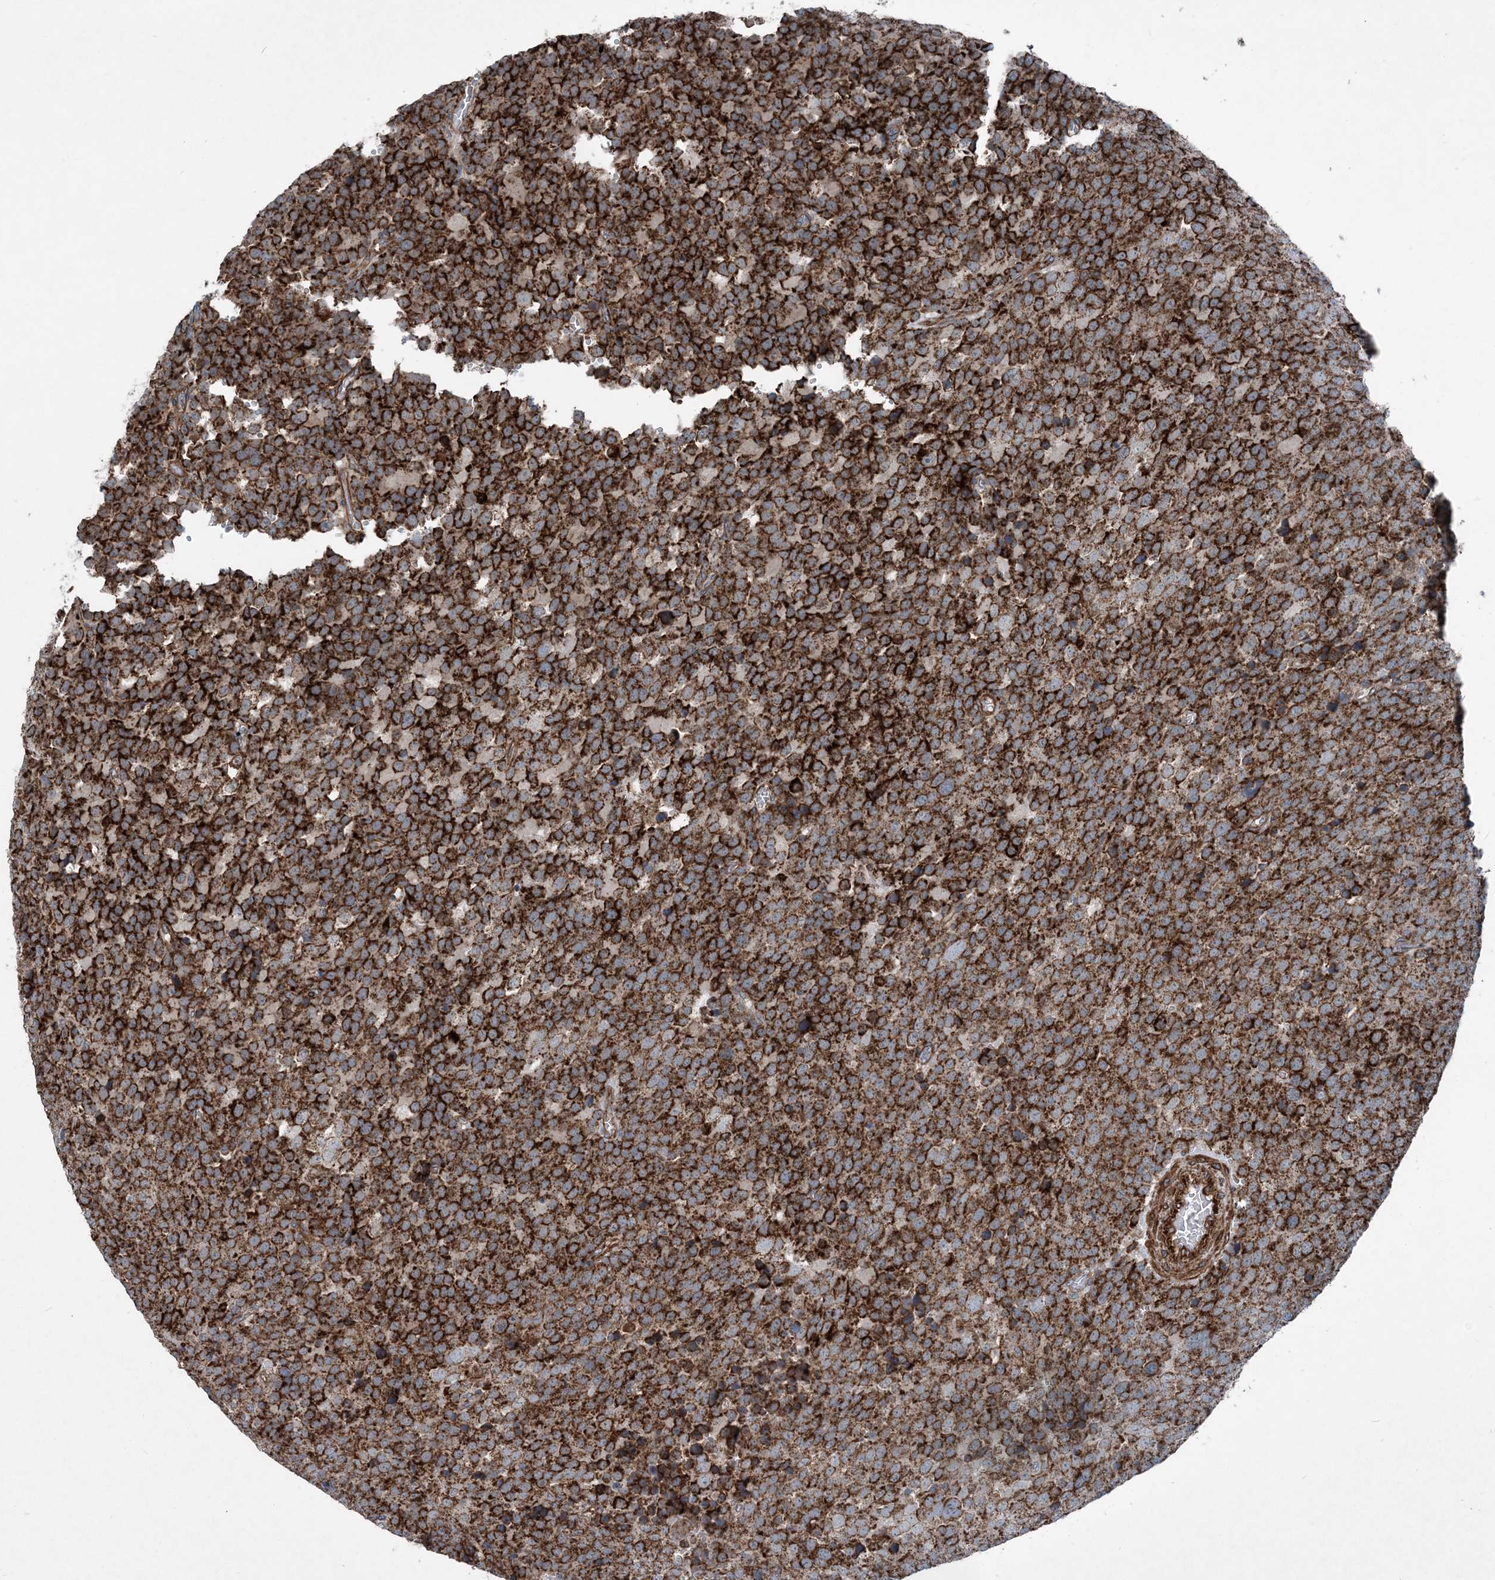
{"staining": {"intensity": "strong", "quantity": ">75%", "location": "cytoplasmic/membranous"}, "tissue": "testis cancer", "cell_type": "Tumor cells", "image_type": "cancer", "snomed": [{"axis": "morphology", "description": "Seminoma, NOS"}, {"axis": "topography", "description": "Testis"}], "caption": "Immunohistochemical staining of seminoma (testis) displays high levels of strong cytoplasmic/membranous protein positivity in about >75% of tumor cells.", "gene": "DGUOK", "patient": {"sex": "male", "age": 71}}